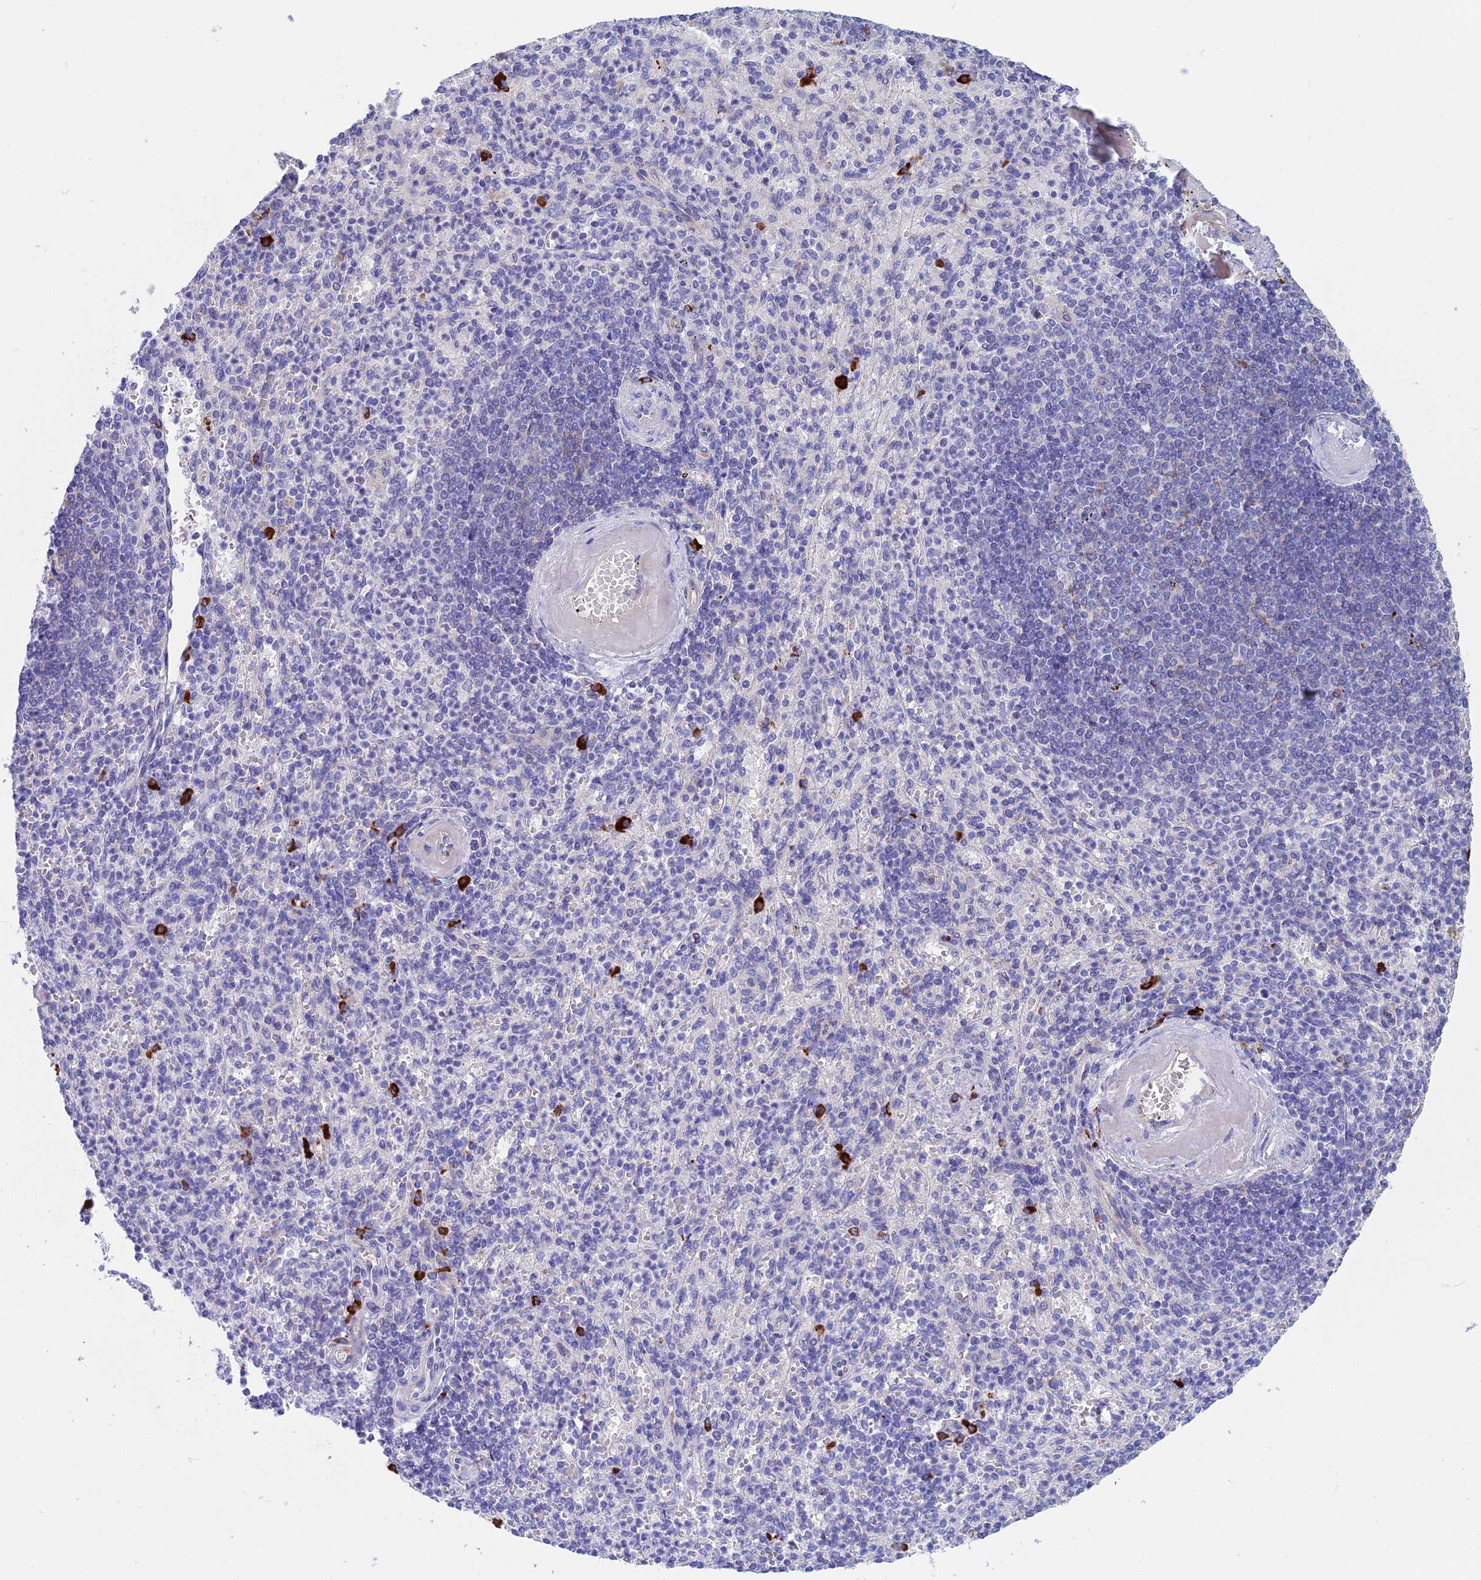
{"staining": {"intensity": "strong", "quantity": "<25%", "location": "cytoplasmic/membranous"}, "tissue": "spleen", "cell_type": "Cells in red pulp", "image_type": "normal", "snomed": [{"axis": "morphology", "description": "Normal tissue, NOS"}, {"axis": "topography", "description": "Spleen"}], "caption": "Immunohistochemical staining of normal human spleen exhibits medium levels of strong cytoplasmic/membranous positivity in about <25% of cells in red pulp. (Brightfield microscopy of DAB IHC at high magnification).", "gene": "SNAP91", "patient": {"sex": "female", "age": 74}}